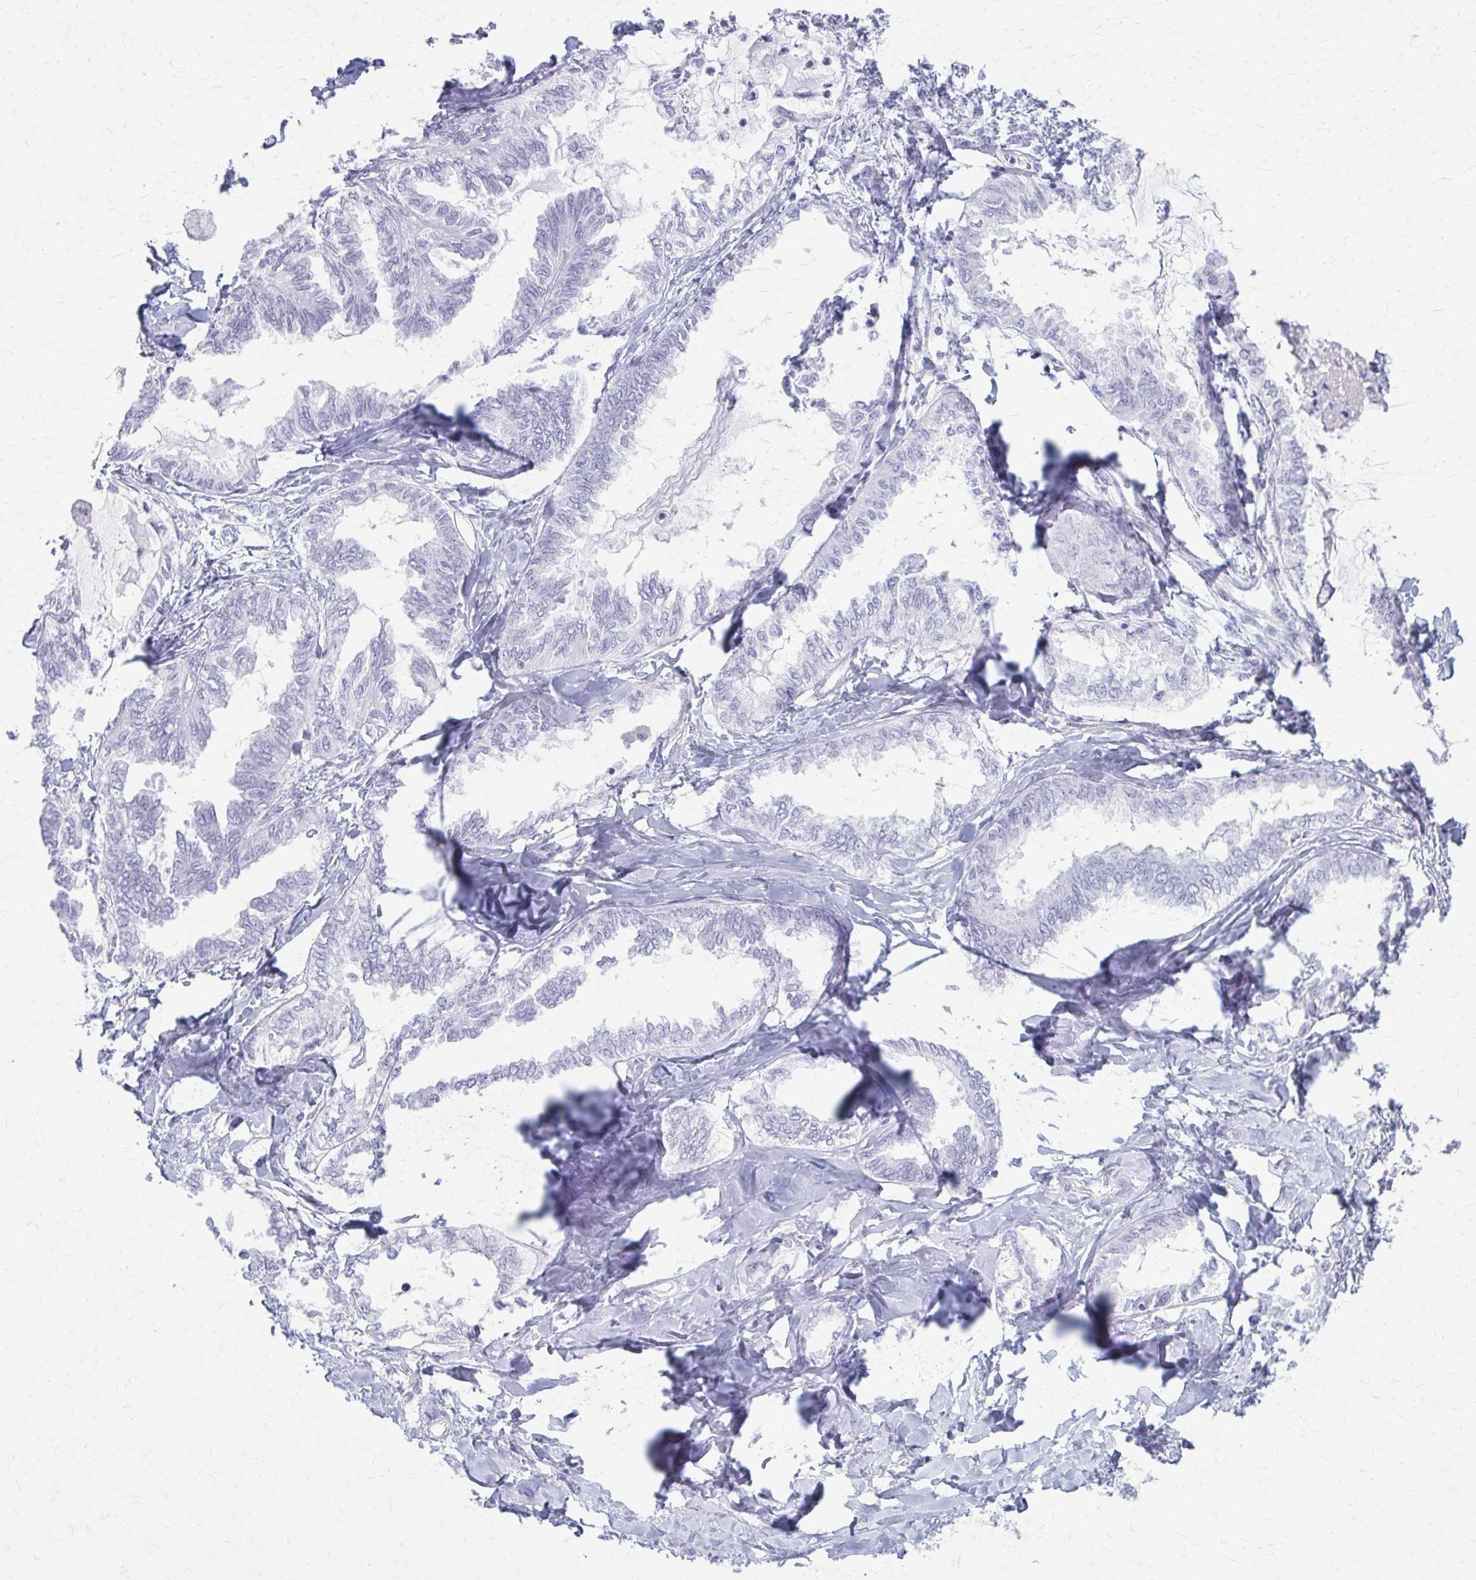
{"staining": {"intensity": "negative", "quantity": "none", "location": "none"}, "tissue": "ovarian cancer", "cell_type": "Tumor cells", "image_type": "cancer", "snomed": [{"axis": "morphology", "description": "Carcinoma, endometroid"}, {"axis": "topography", "description": "Ovary"}], "caption": "The immunohistochemistry (IHC) photomicrograph has no significant staining in tumor cells of ovarian cancer tissue. (Brightfield microscopy of DAB (3,3'-diaminobenzidine) immunohistochemistry (IHC) at high magnification).", "gene": "KRT5", "patient": {"sex": "female", "age": 70}}